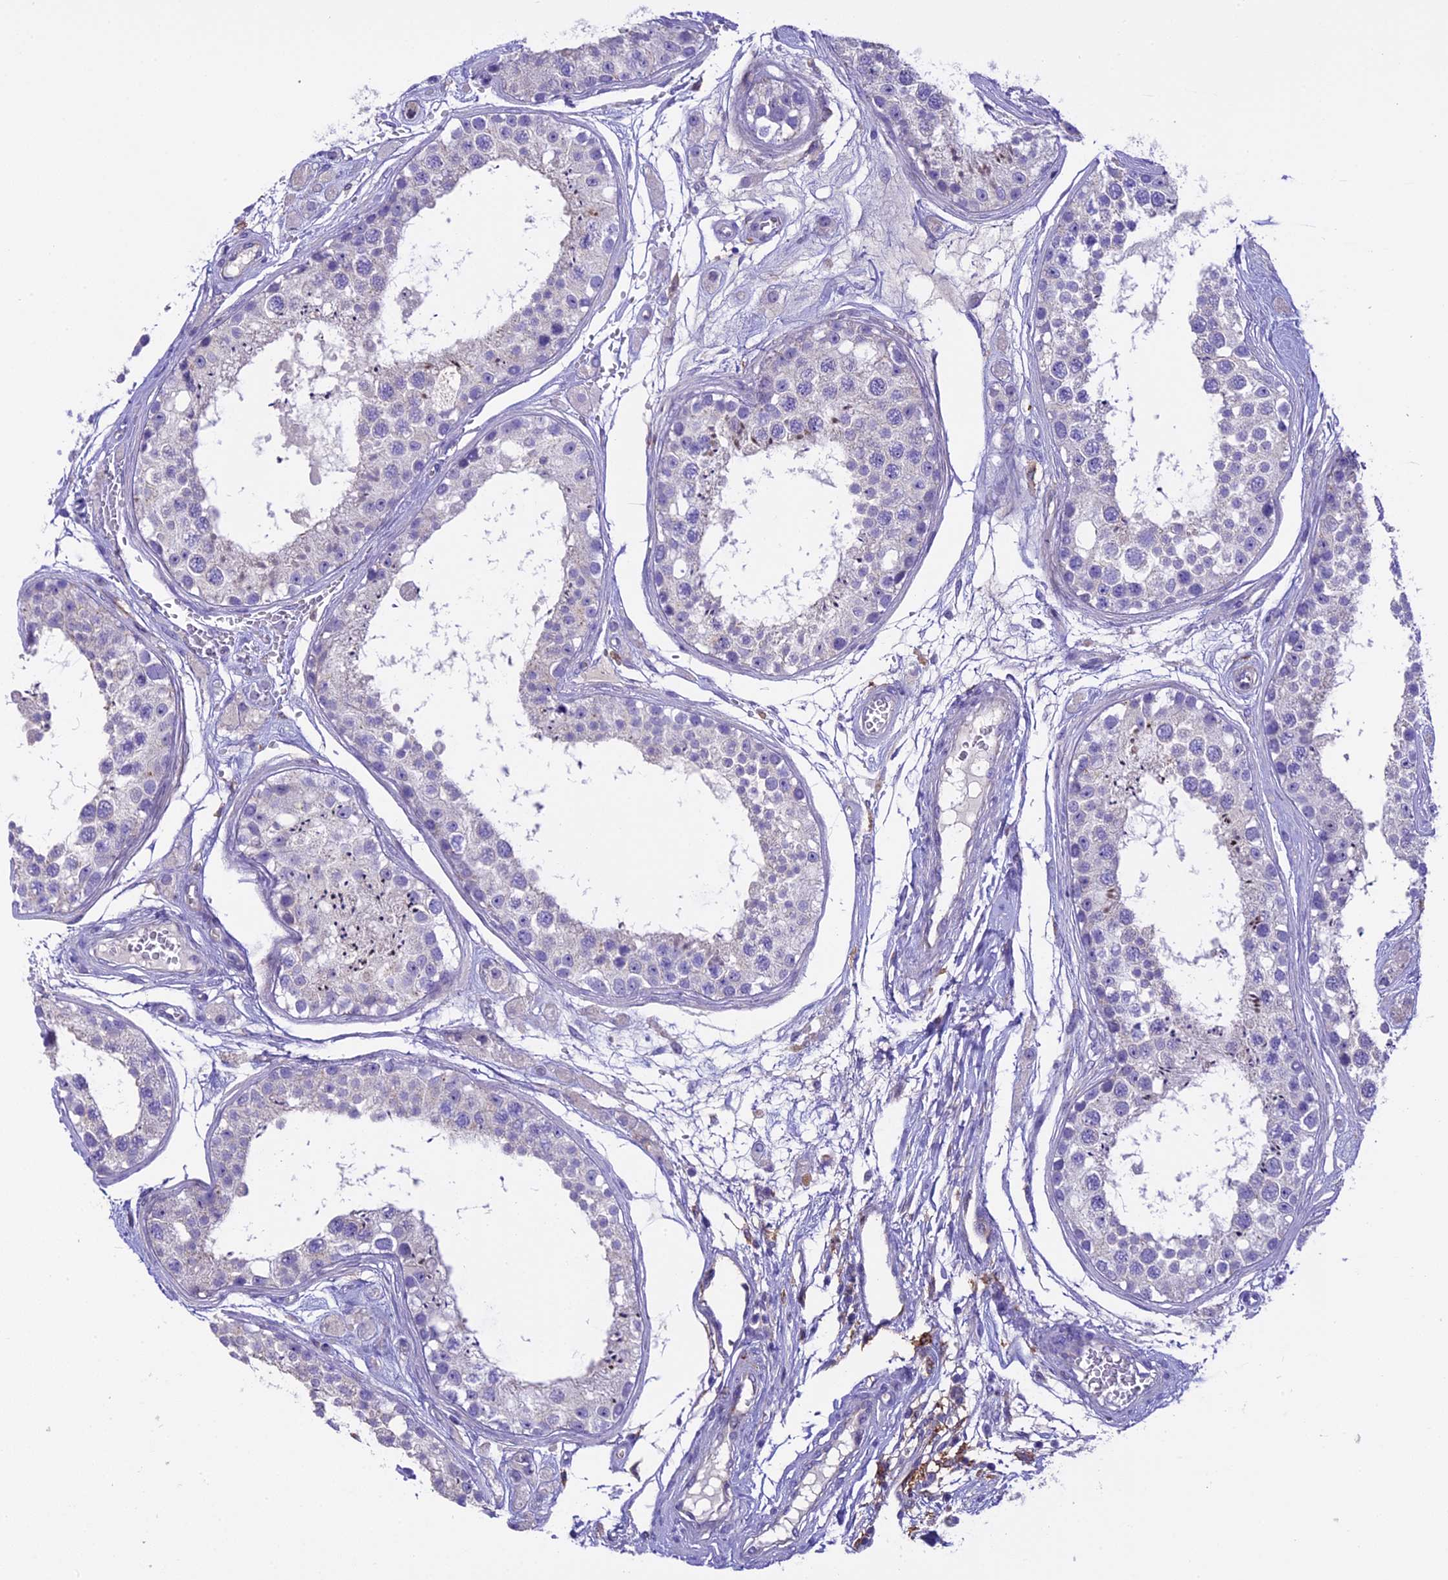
{"staining": {"intensity": "negative", "quantity": "none", "location": "none"}, "tissue": "testis", "cell_type": "Cells in seminiferous ducts", "image_type": "normal", "snomed": [{"axis": "morphology", "description": "Normal tissue, NOS"}, {"axis": "topography", "description": "Testis"}], "caption": "The micrograph exhibits no staining of cells in seminiferous ducts in normal testis.", "gene": "NOD2", "patient": {"sex": "male", "age": 25}}